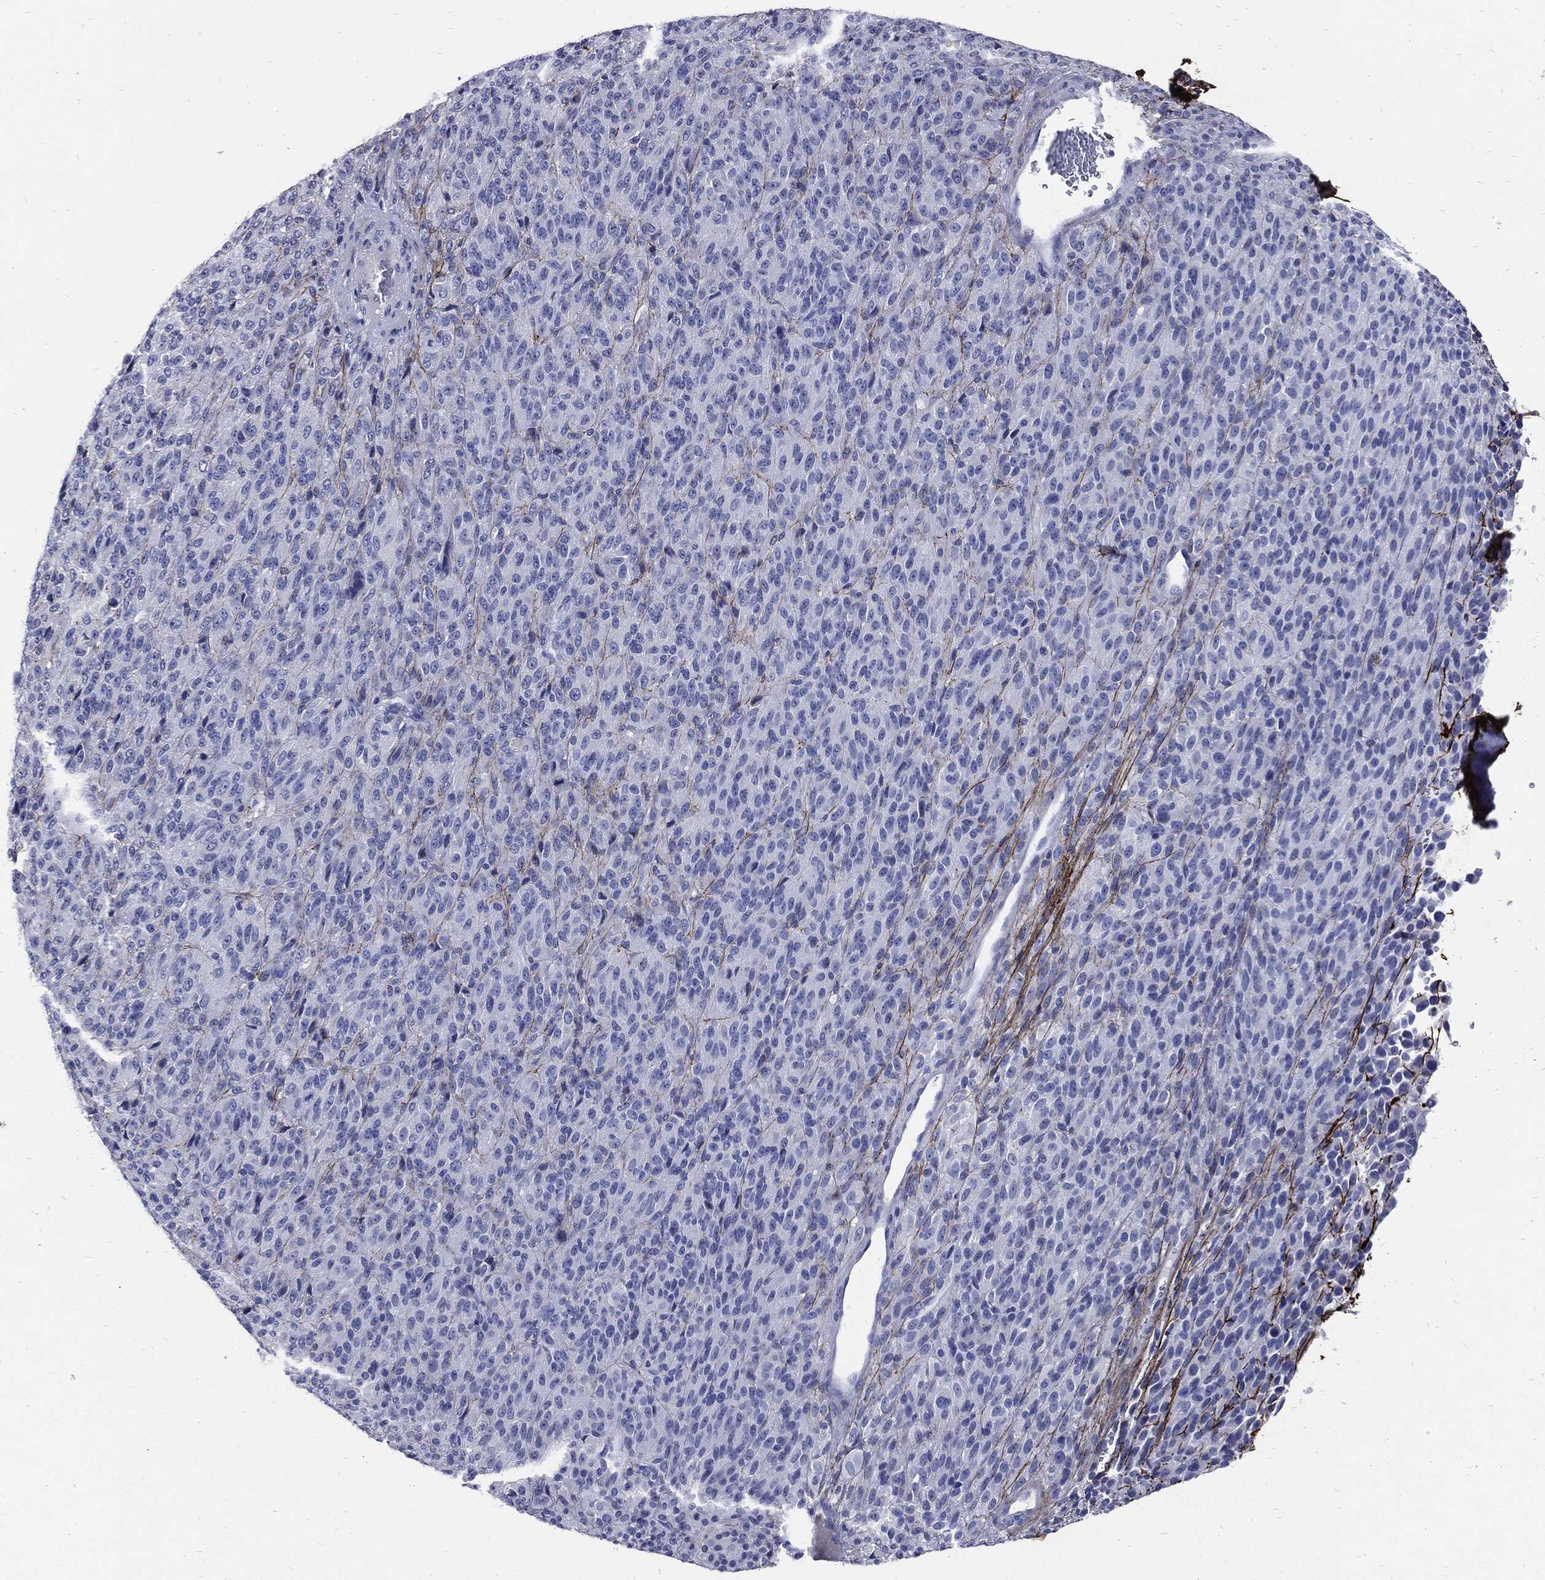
{"staining": {"intensity": "negative", "quantity": "none", "location": "none"}, "tissue": "melanoma", "cell_type": "Tumor cells", "image_type": "cancer", "snomed": [{"axis": "morphology", "description": "Malignant melanoma, Metastatic site"}, {"axis": "topography", "description": "Brain"}], "caption": "Immunohistochemical staining of human malignant melanoma (metastatic site) reveals no significant staining in tumor cells.", "gene": "FBN1", "patient": {"sex": "female", "age": 56}}